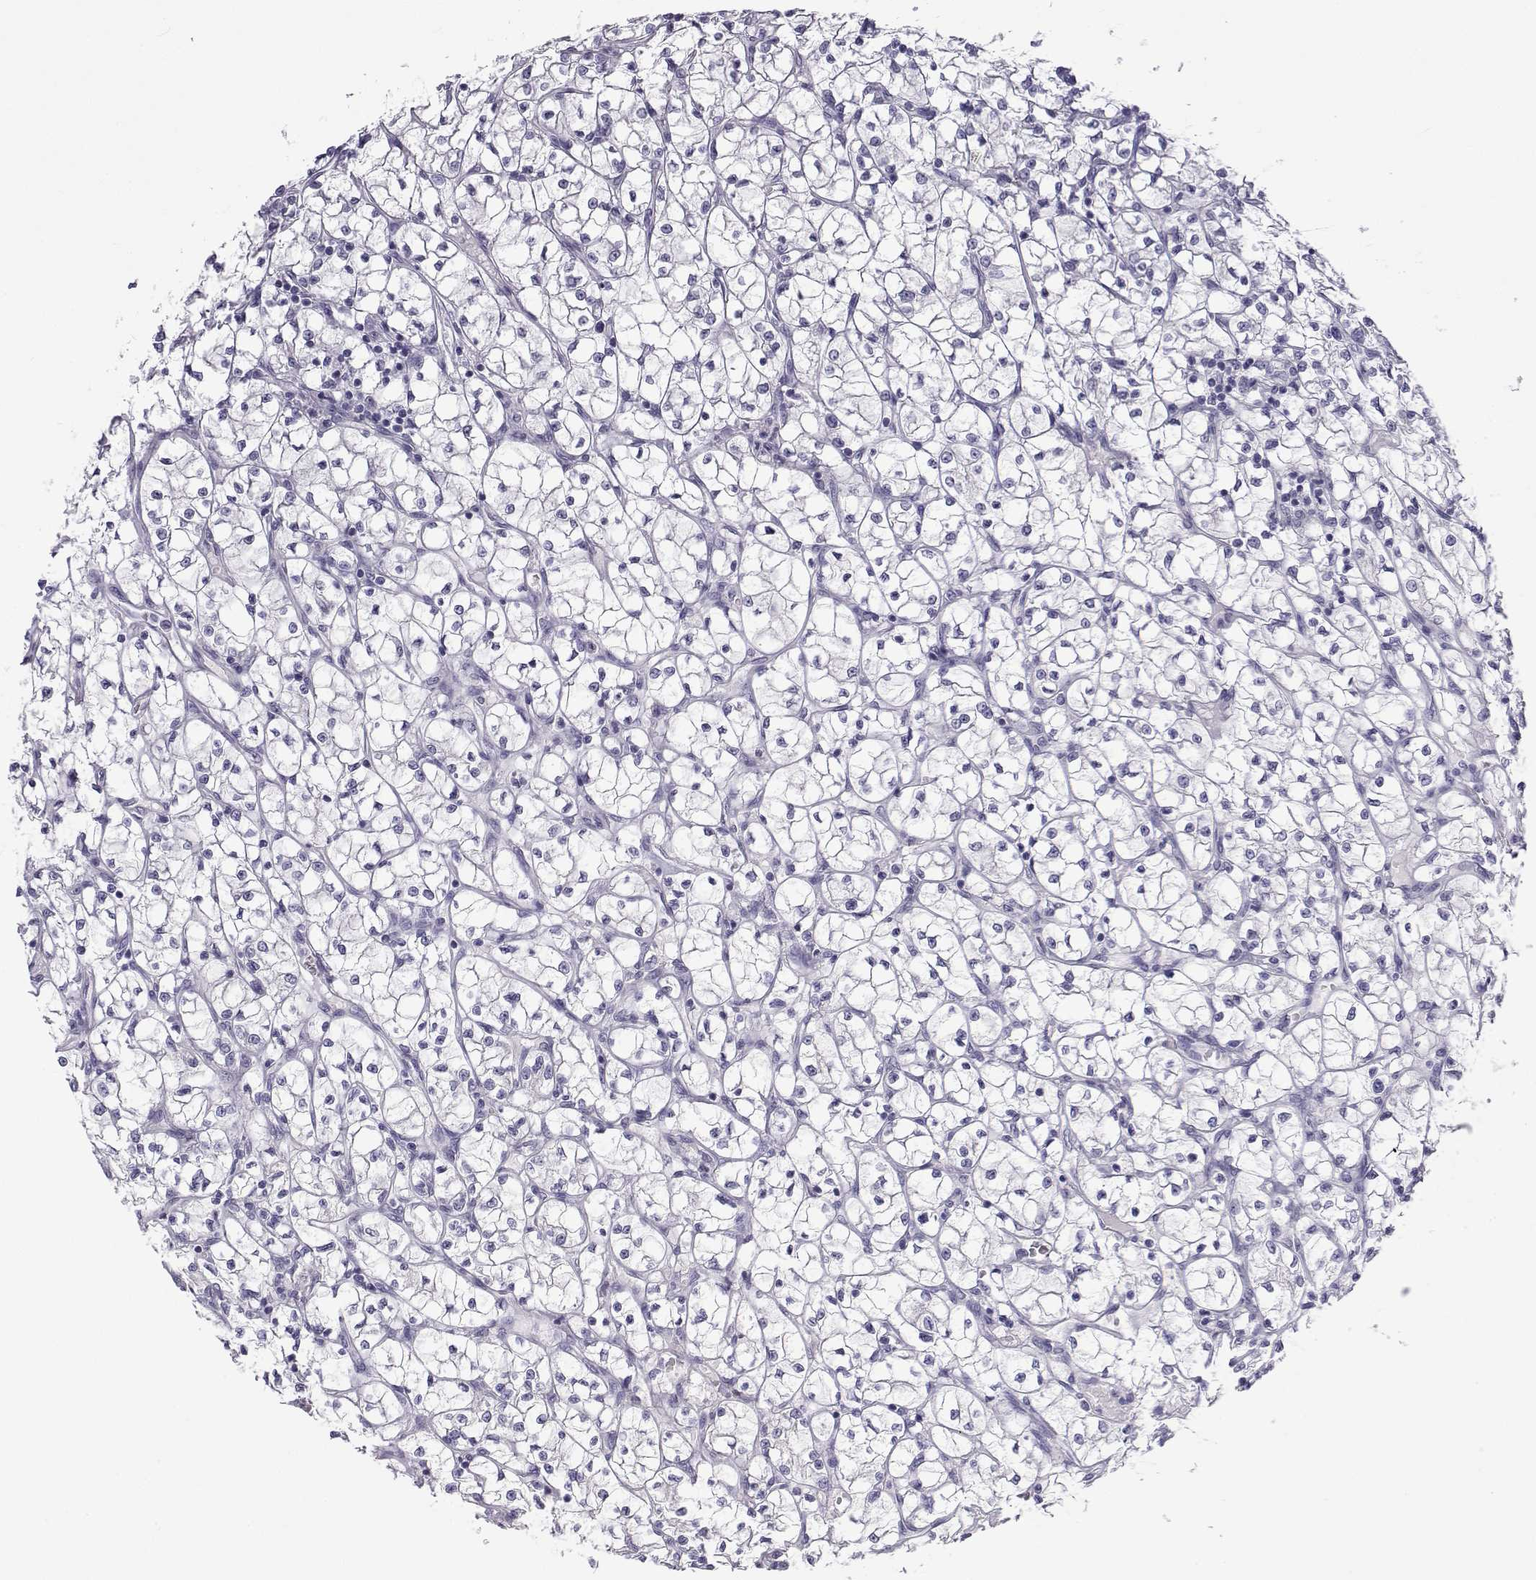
{"staining": {"intensity": "negative", "quantity": "none", "location": "none"}, "tissue": "renal cancer", "cell_type": "Tumor cells", "image_type": "cancer", "snomed": [{"axis": "morphology", "description": "Adenocarcinoma, NOS"}, {"axis": "topography", "description": "Kidney"}], "caption": "Renal adenocarcinoma stained for a protein using immunohistochemistry (IHC) reveals no expression tumor cells.", "gene": "ACTL7A", "patient": {"sex": "female", "age": 64}}